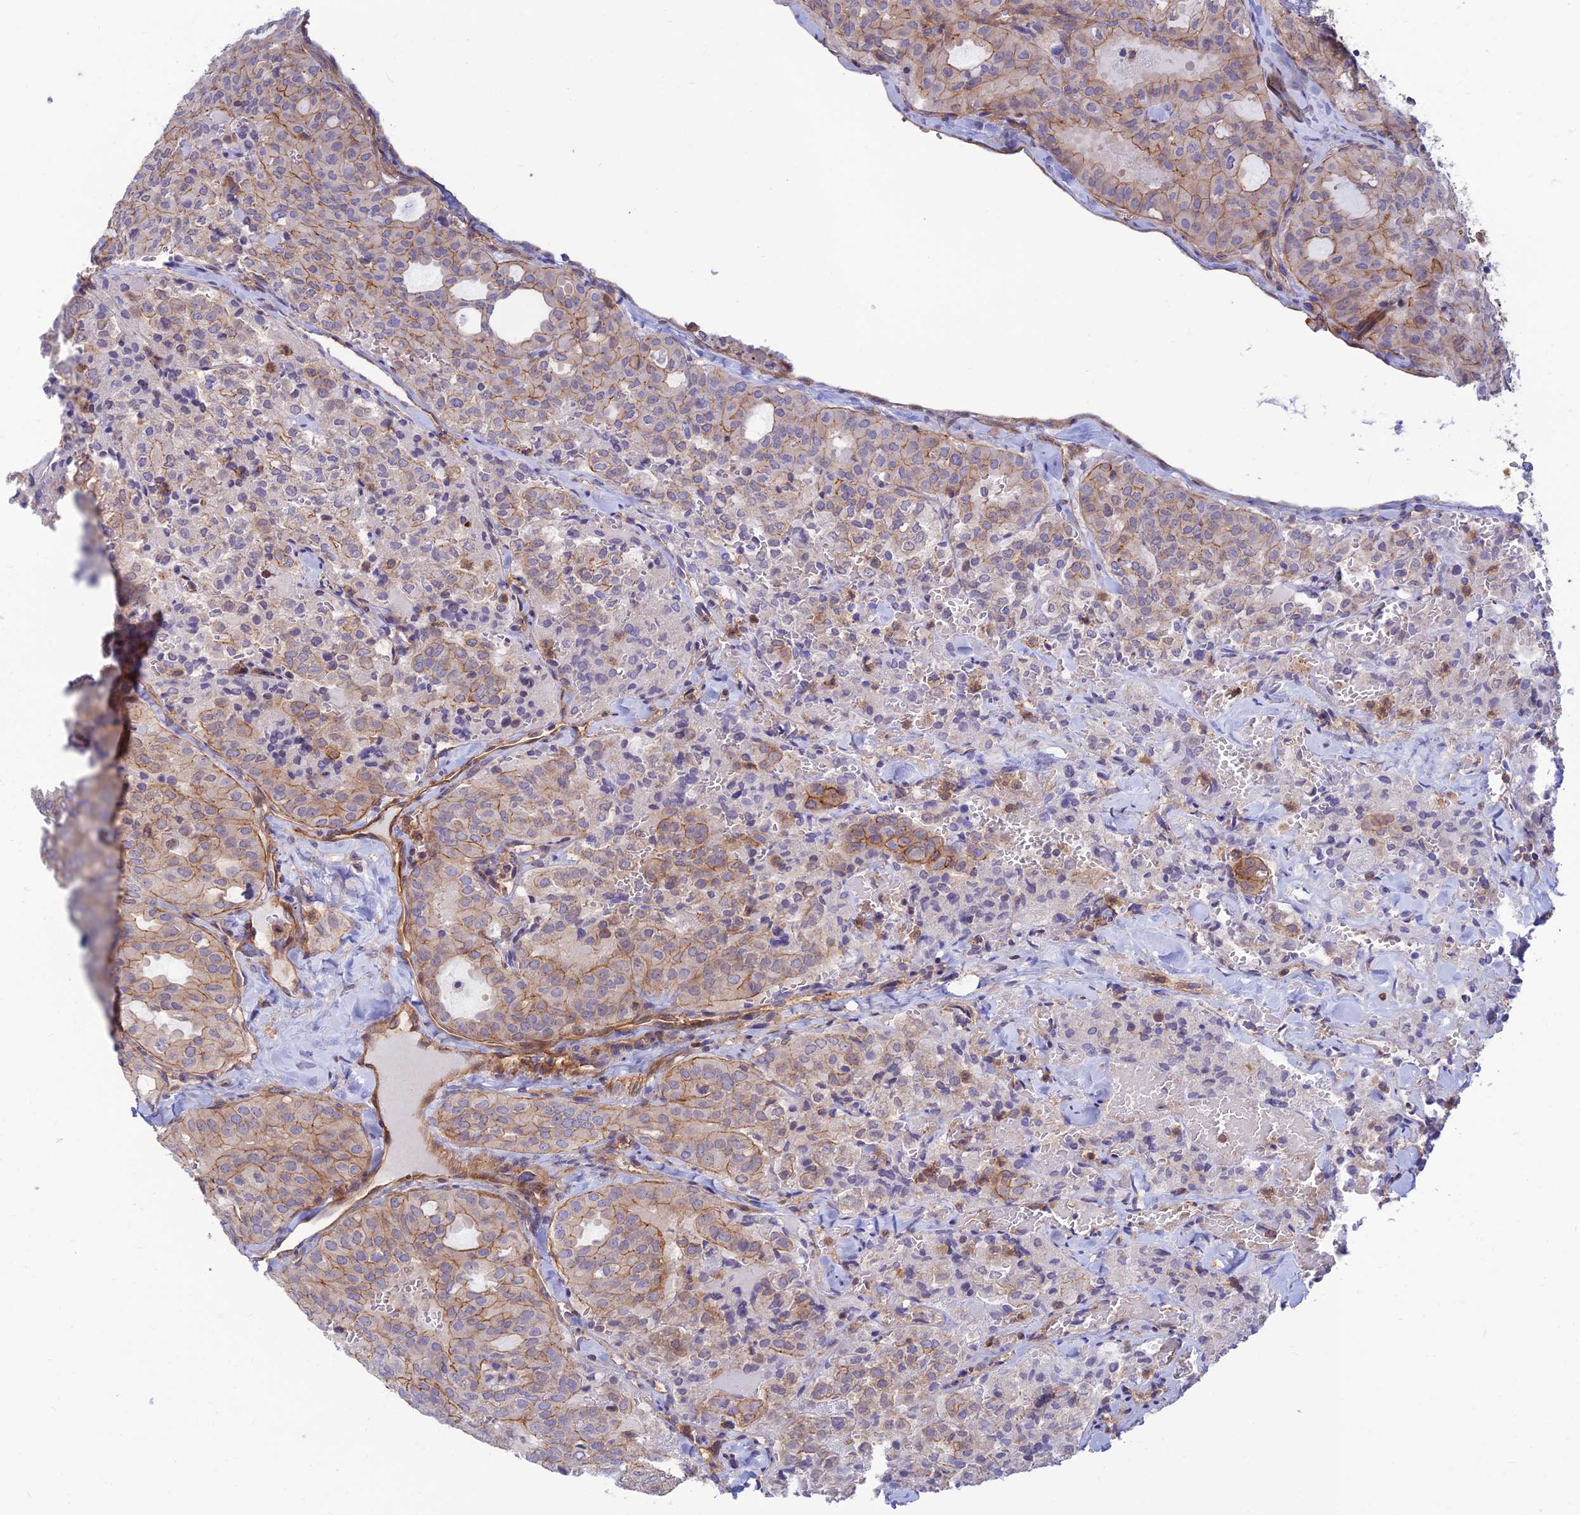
{"staining": {"intensity": "moderate", "quantity": "<25%", "location": "cytoplasmic/membranous"}, "tissue": "thyroid cancer", "cell_type": "Tumor cells", "image_type": "cancer", "snomed": [{"axis": "morphology", "description": "Follicular adenoma carcinoma, NOS"}, {"axis": "topography", "description": "Thyroid gland"}], "caption": "The immunohistochemical stain shows moderate cytoplasmic/membranous staining in tumor cells of follicular adenoma carcinoma (thyroid) tissue. (DAB IHC, brown staining for protein, blue staining for nuclei).", "gene": "PPP1R12C", "patient": {"sex": "male", "age": 75}}